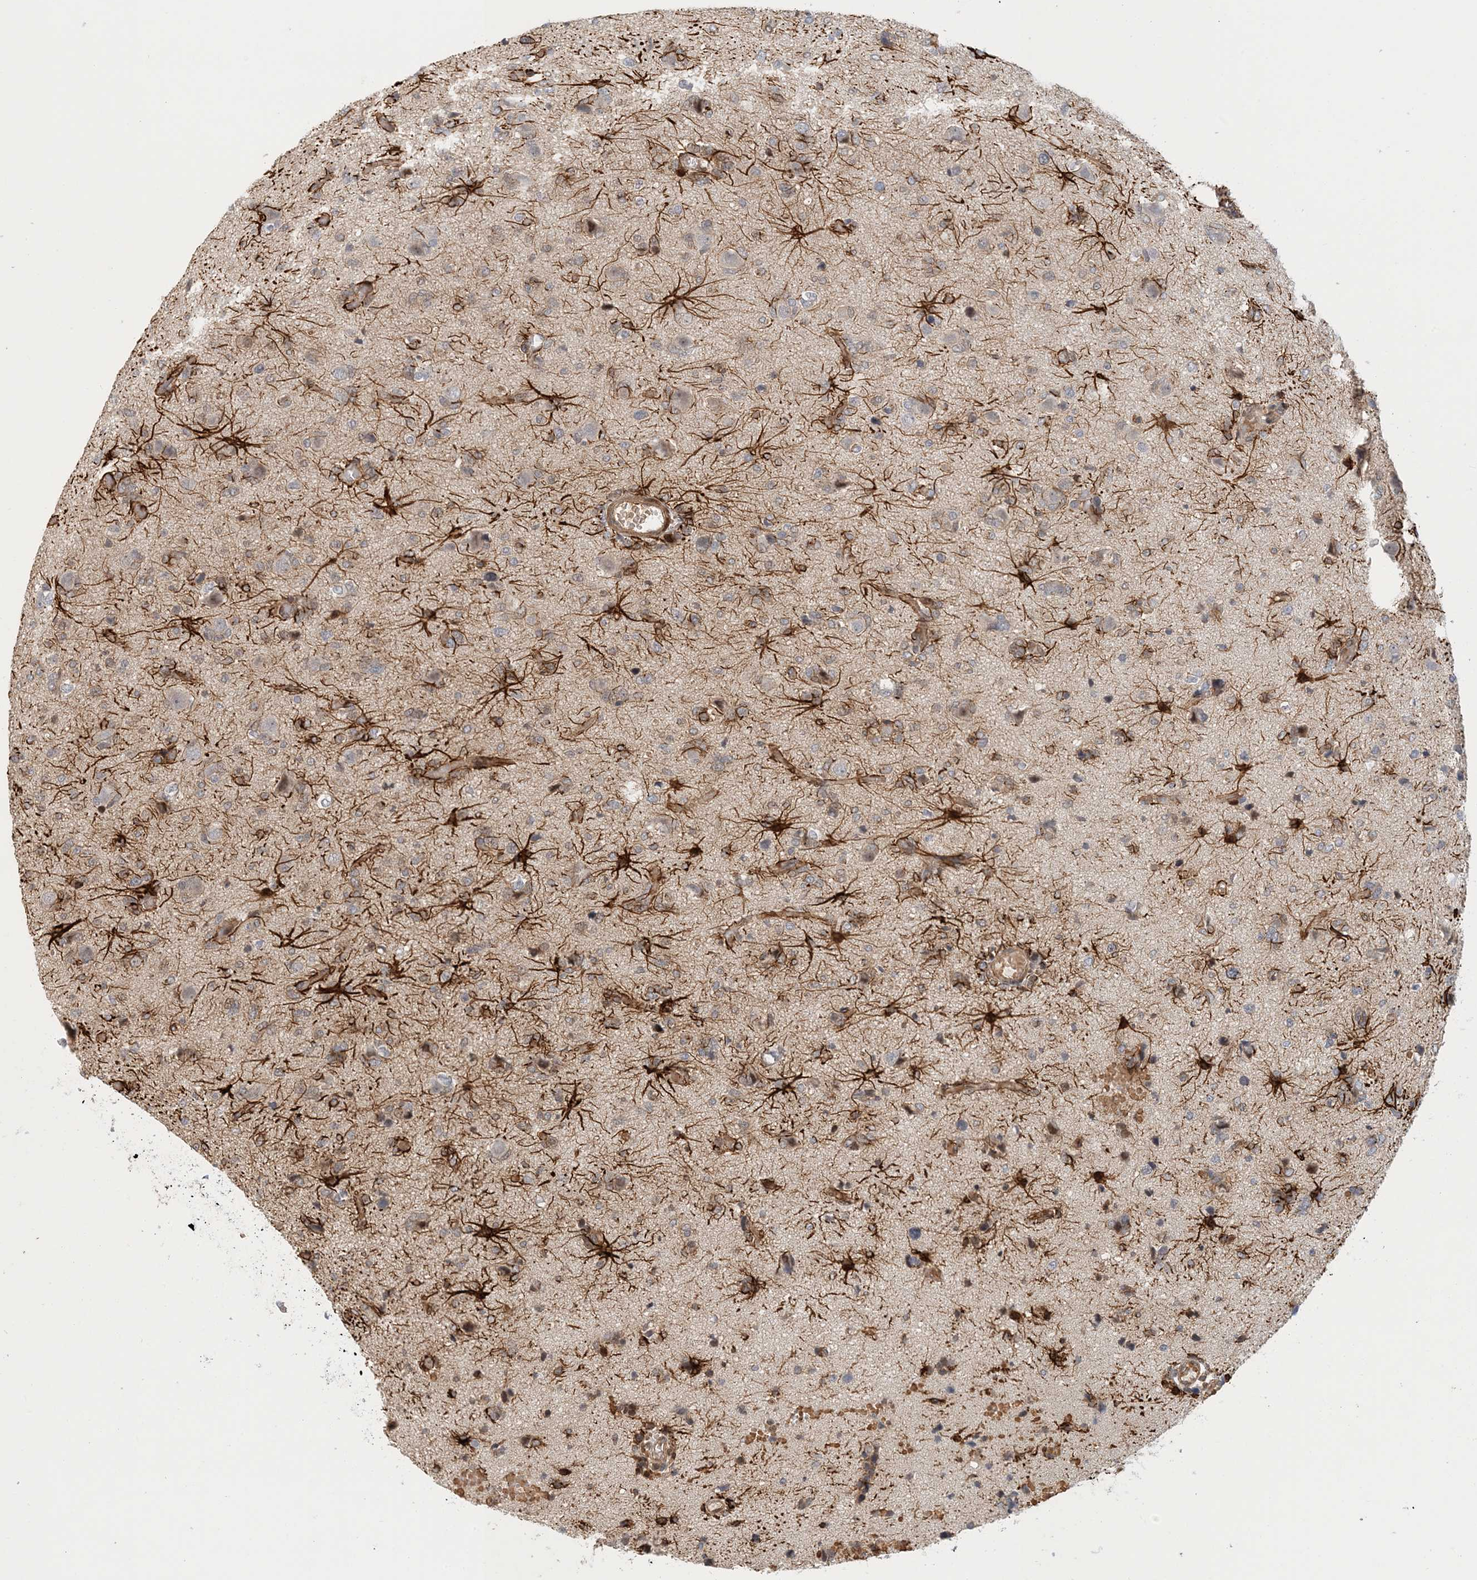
{"staining": {"intensity": "moderate", "quantity": "<25%", "location": "cytoplasmic/membranous"}, "tissue": "glioma", "cell_type": "Tumor cells", "image_type": "cancer", "snomed": [{"axis": "morphology", "description": "Glioma, malignant, High grade"}, {"axis": "topography", "description": "Brain"}], "caption": "Human malignant glioma (high-grade) stained for a protein (brown) exhibits moderate cytoplasmic/membranous positive expression in approximately <25% of tumor cells.", "gene": "MAPKBP1", "patient": {"sex": "female", "age": 59}}